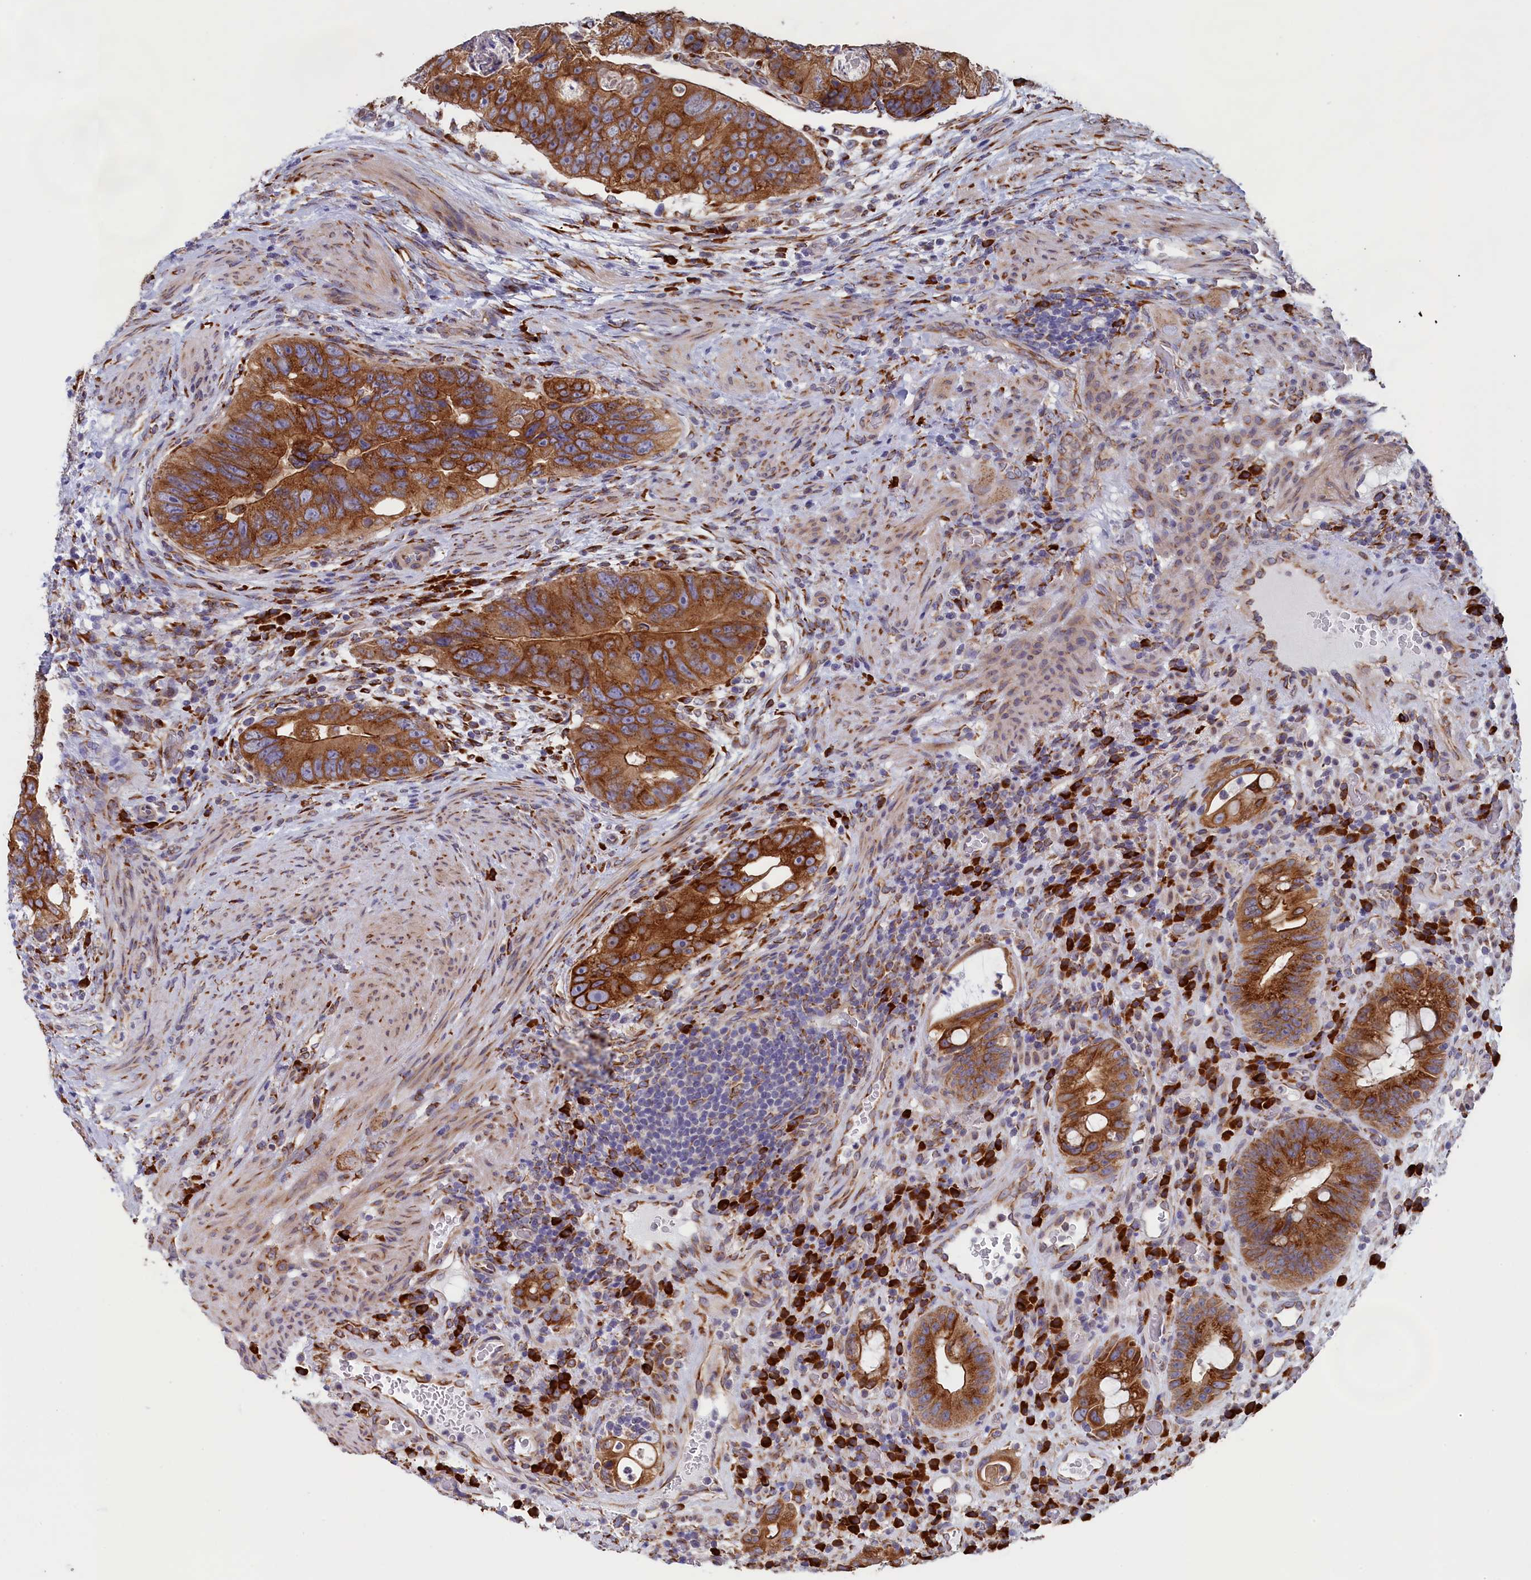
{"staining": {"intensity": "moderate", "quantity": ">75%", "location": "cytoplasmic/membranous"}, "tissue": "colorectal cancer", "cell_type": "Tumor cells", "image_type": "cancer", "snomed": [{"axis": "morphology", "description": "Adenocarcinoma, NOS"}, {"axis": "topography", "description": "Rectum"}], "caption": "This is a micrograph of IHC staining of colorectal adenocarcinoma, which shows moderate positivity in the cytoplasmic/membranous of tumor cells.", "gene": "CCDC68", "patient": {"sex": "male", "age": 59}}